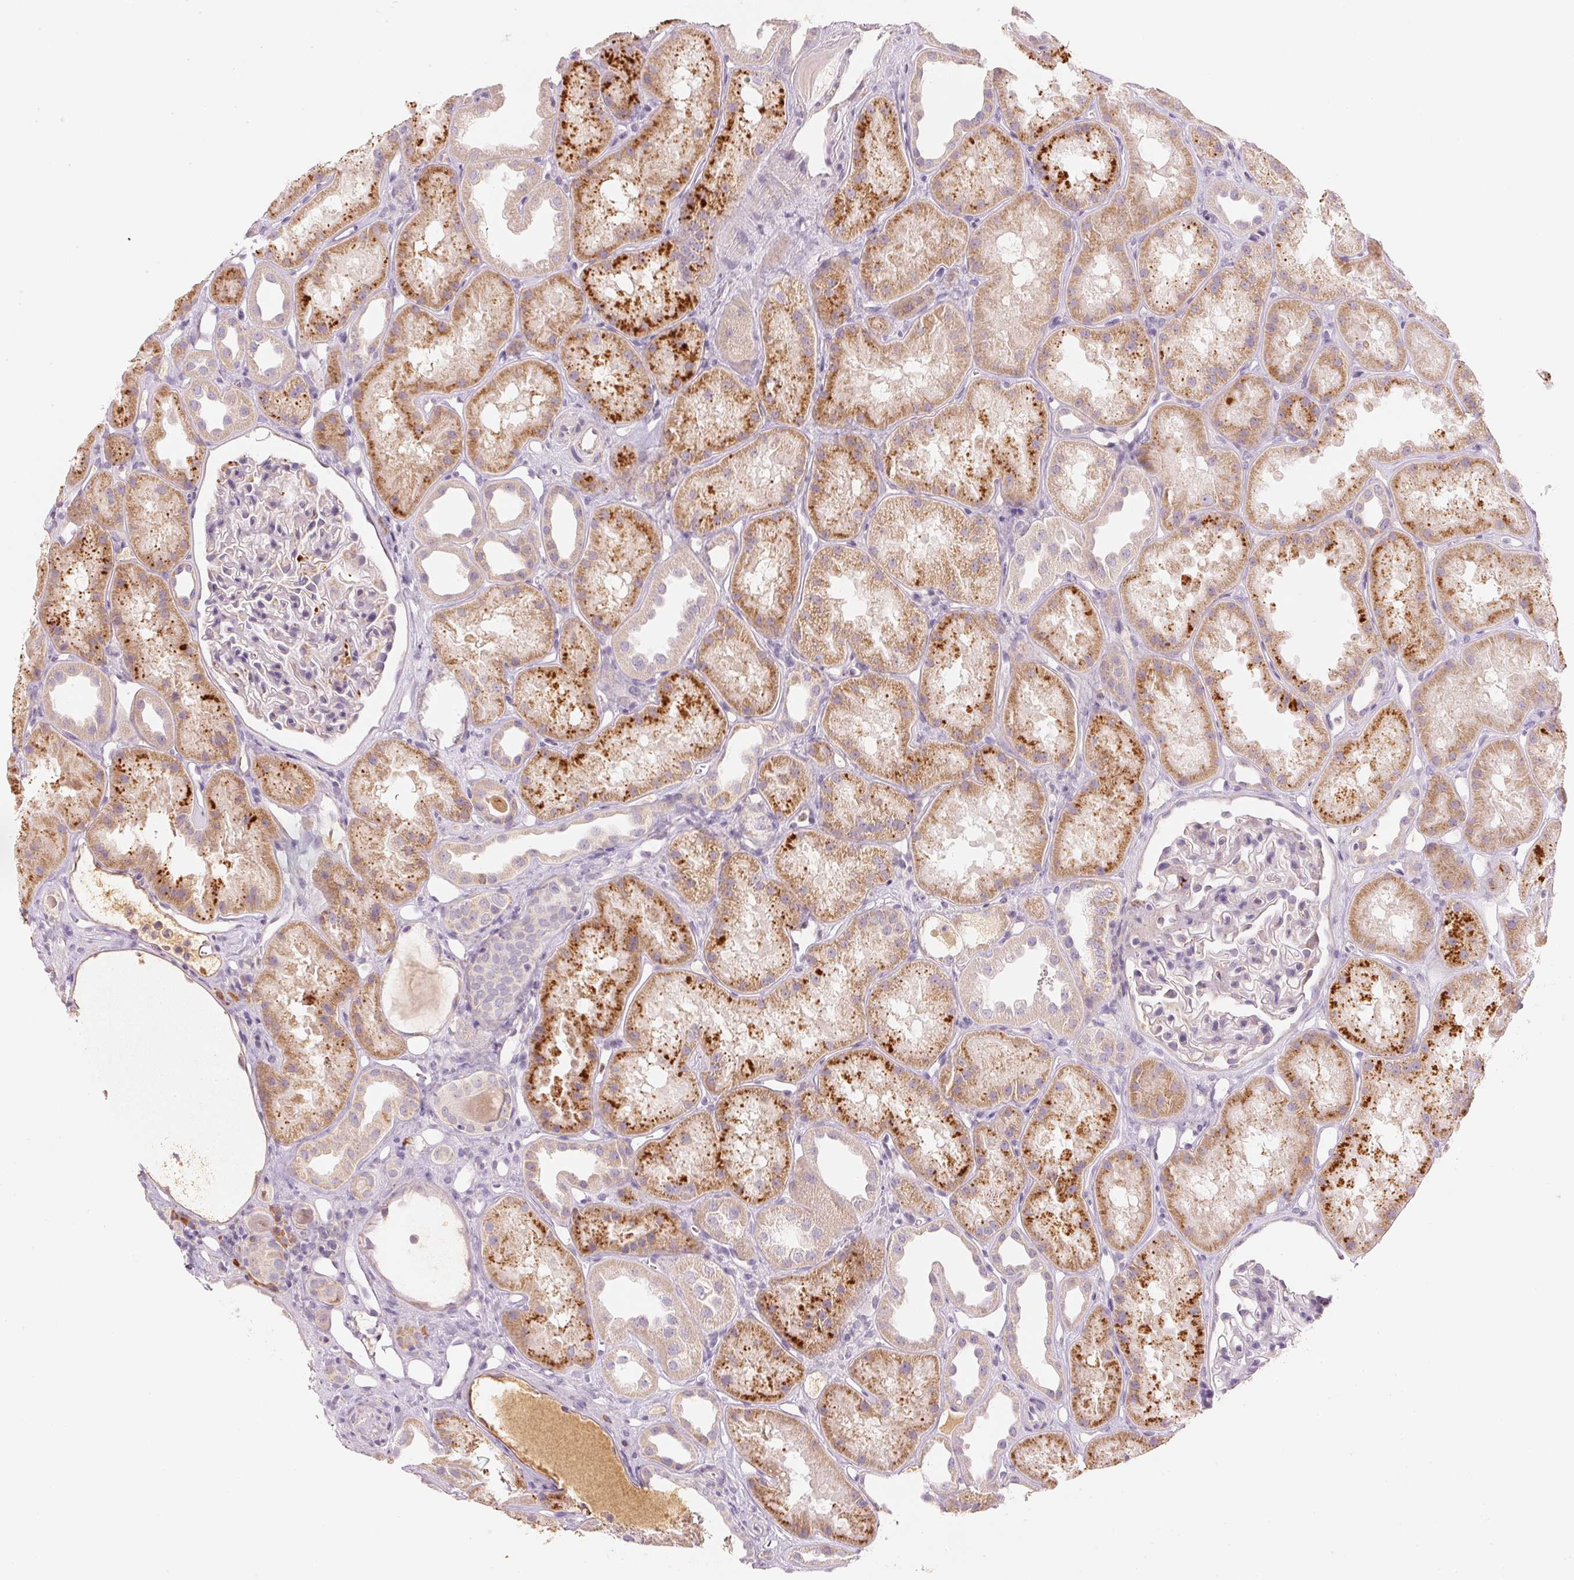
{"staining": {"intensity": "negative", "quantity": "none", "location": "none"}, "tissue": "kidney", "cell_type": "Cells in glomeruli", "image_type": "normal", "snomed": [{"axis": "morphology", "description": "Normal tissue, NOS"}, {"axis": "topography", "description": "Kidney"}], "caption": "DAB immunohistochemical staining of benign kidney demonstrates no significant expression in cells in glomeruli.", "gene": "RMDN2", "patient": {"sex": "male", "age": 61}}